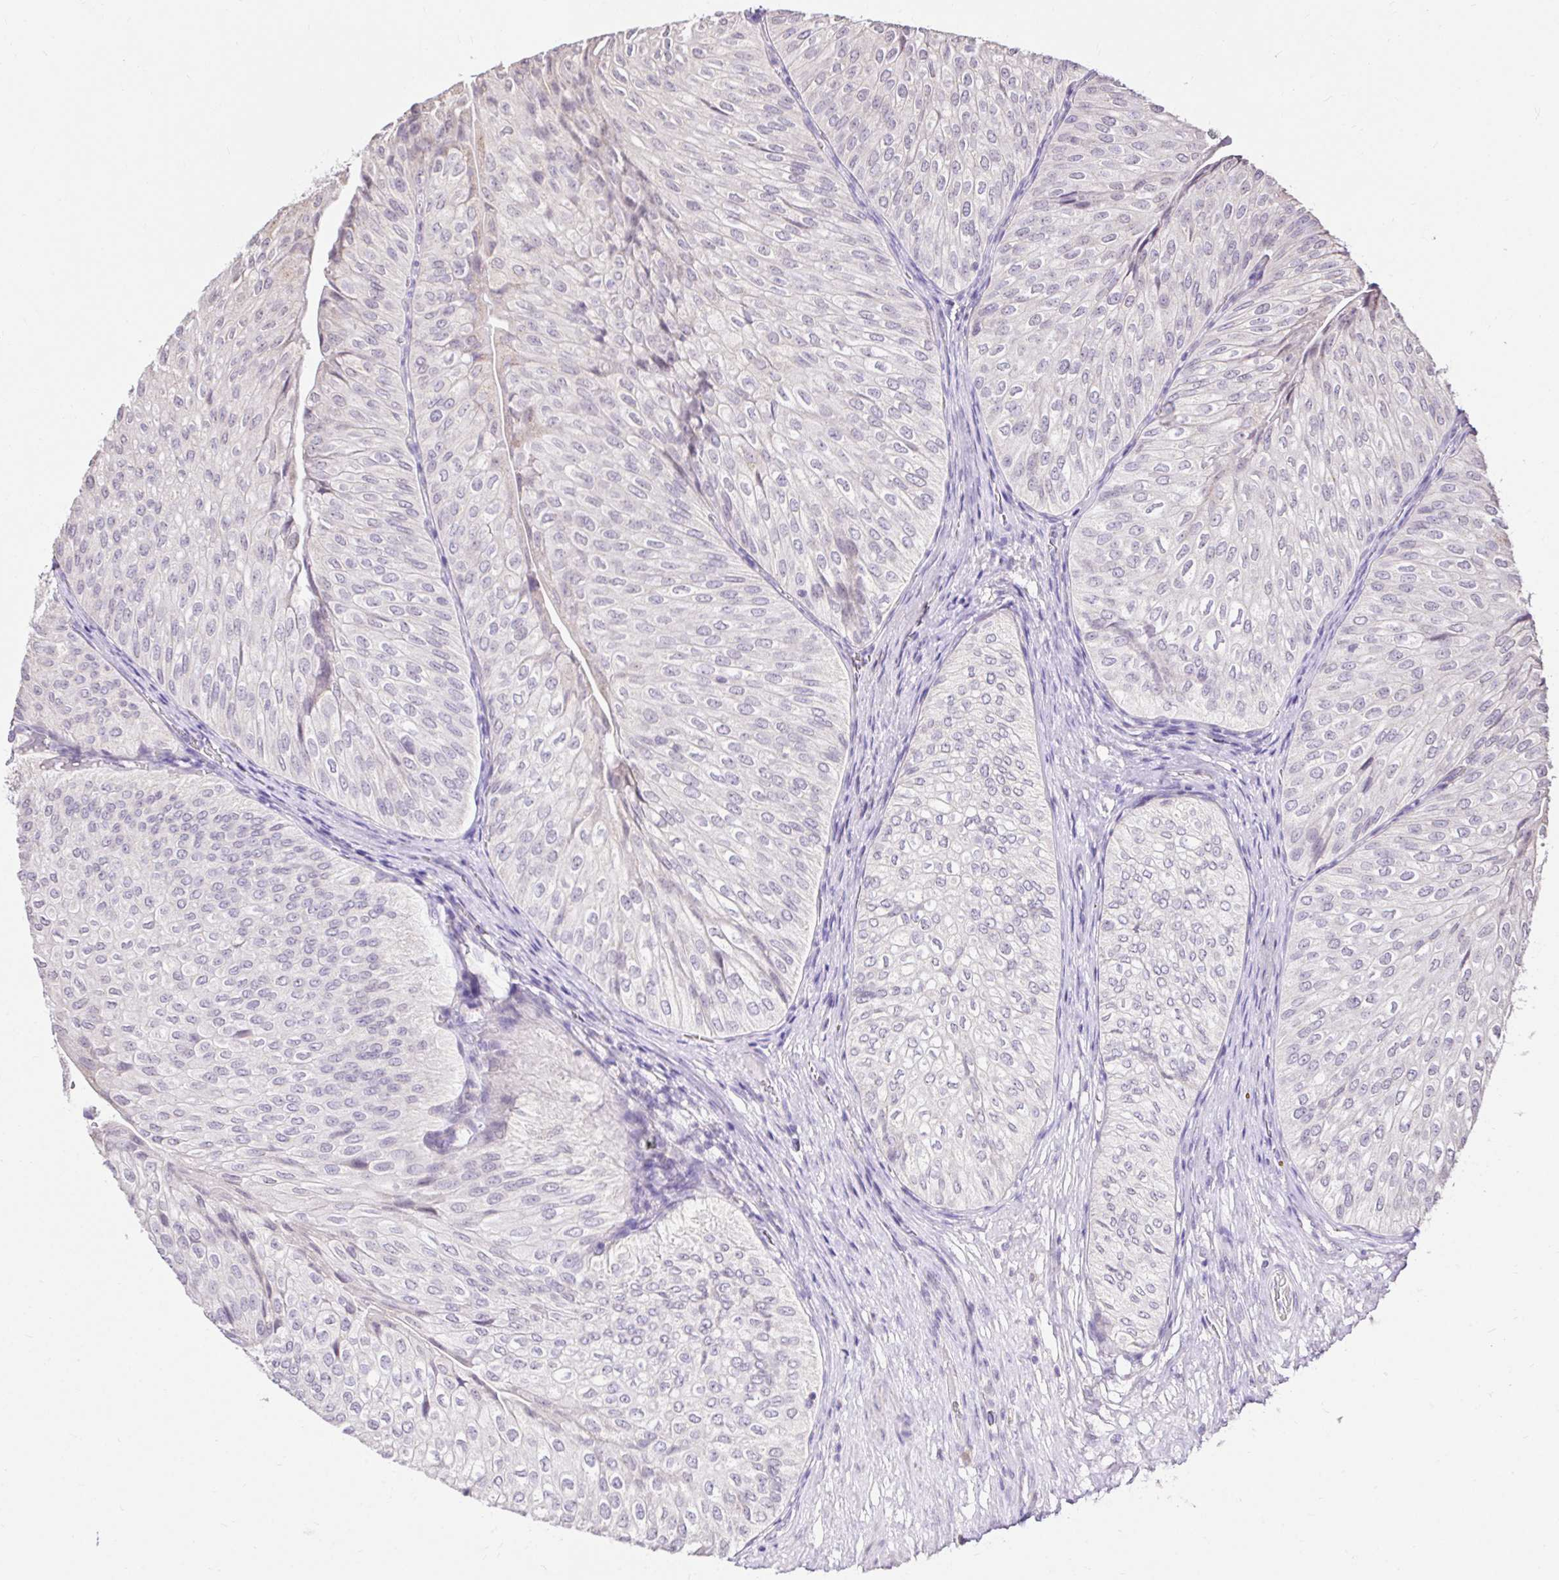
{"staining": {"intensity": "negative", "quantity": "none", "location": "none"}, "tissue": "urothelial cancer", "cell_type": "Tumor cells", "image_type": "cancer", "snomed": [{"axis": "morphology", "description": "Urothelial carcinoma, NOS"}, {"axis": "topography", "description": "Urinary bladder"}], "caption": "The IHC image has no significant expression in tumor cells of transitional cell carcinoma tissue.", "gene": "KIAA1210", "patient": {"sex": "male", "age": 62}}